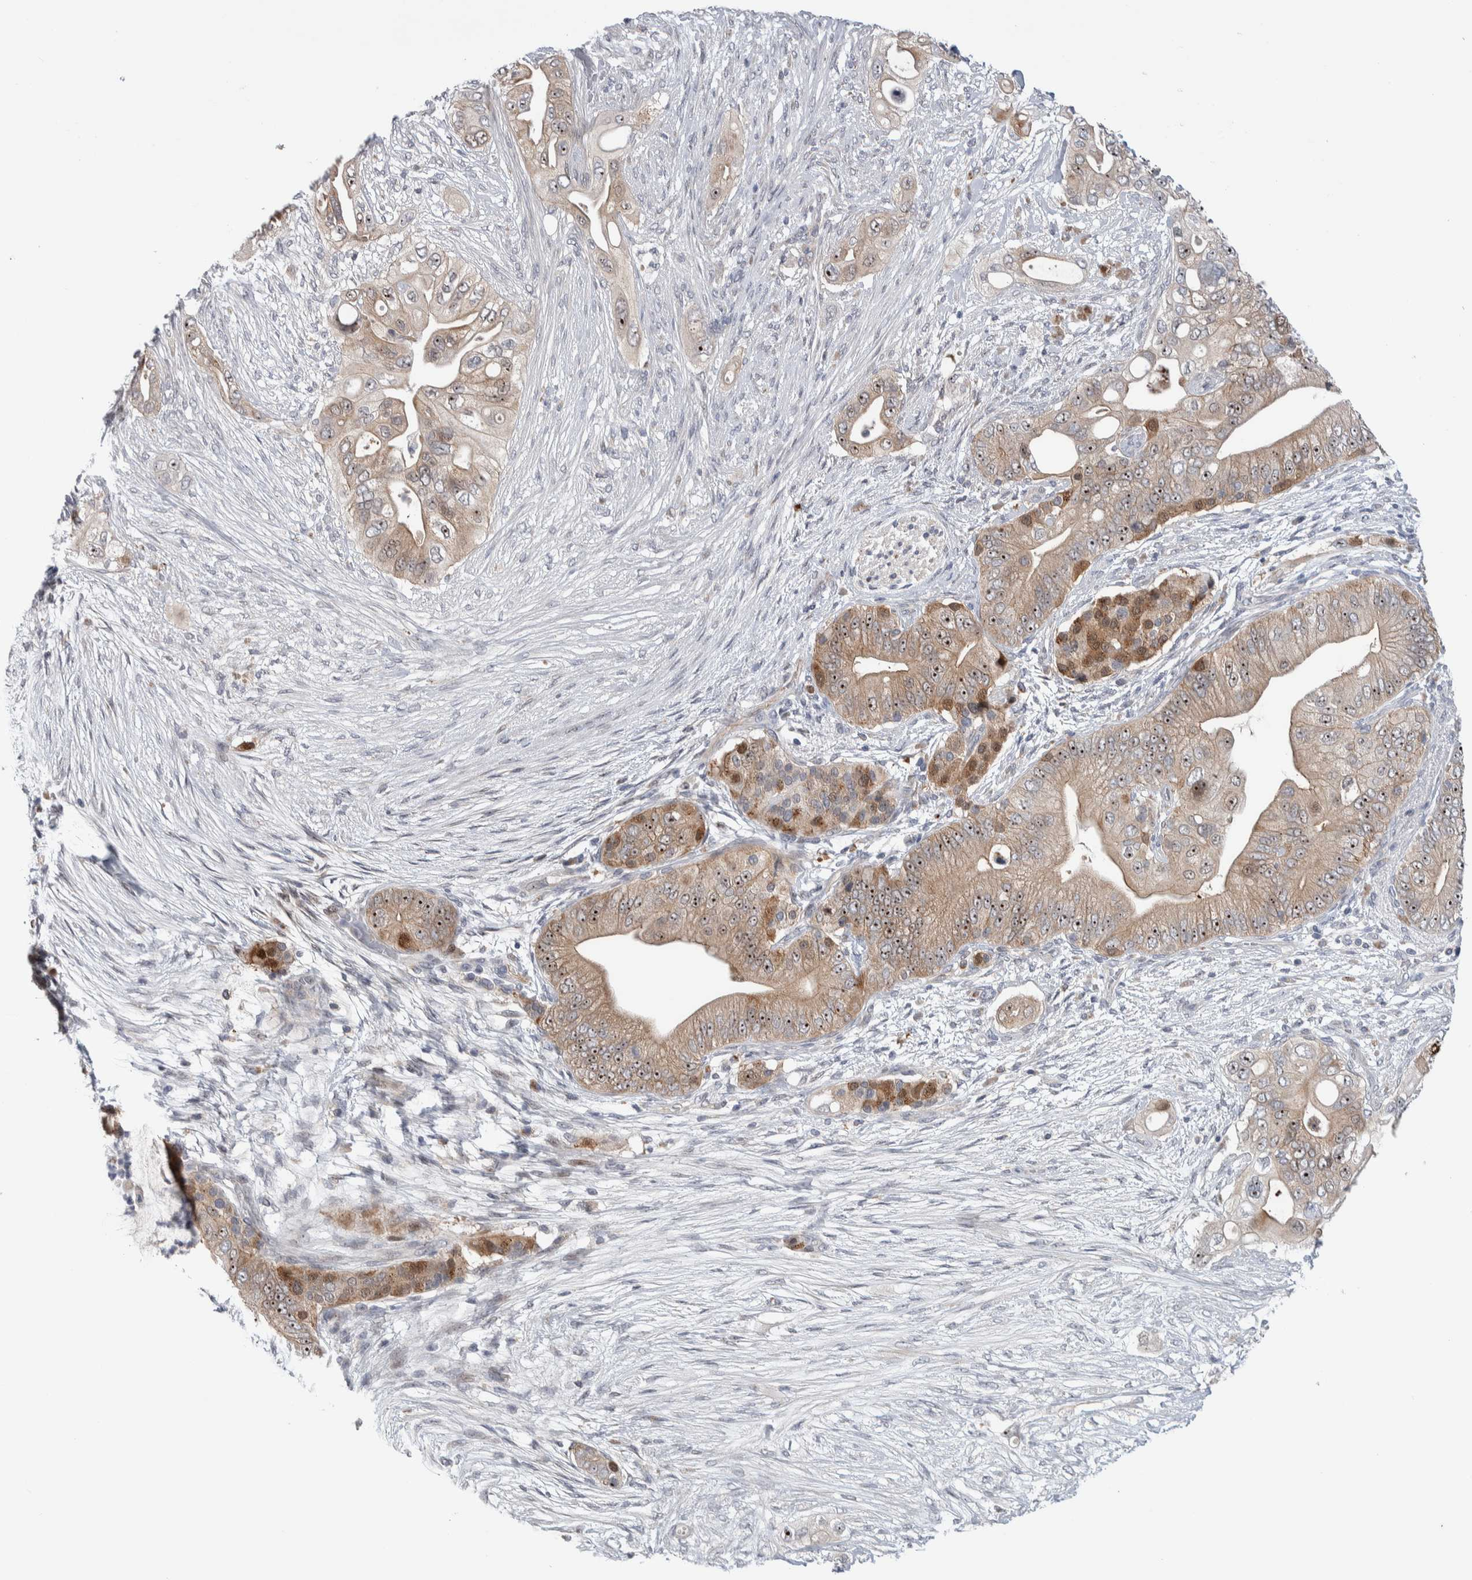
{"staining": {"intensity": "strong", "quantity": "25%-75%", "location": "nuclear"}, "tissue": "pancreatic cancer", "cell_type": "Tumor cells", "image_type": "cancer", "snomed": [{"axis": "morphology", "description": "Adenocarcinoma, NOS"}, {"axis": "topography", "description": "Pancreas"}], "caption": "Strong nuclear expression is seen in about 25%-75% of tumor cells in adenocarcinoma (pancreatic). Nuclei are stained in blue.", "gene": "PRRG4", "patient": {"sex": "male", "age": 53}}